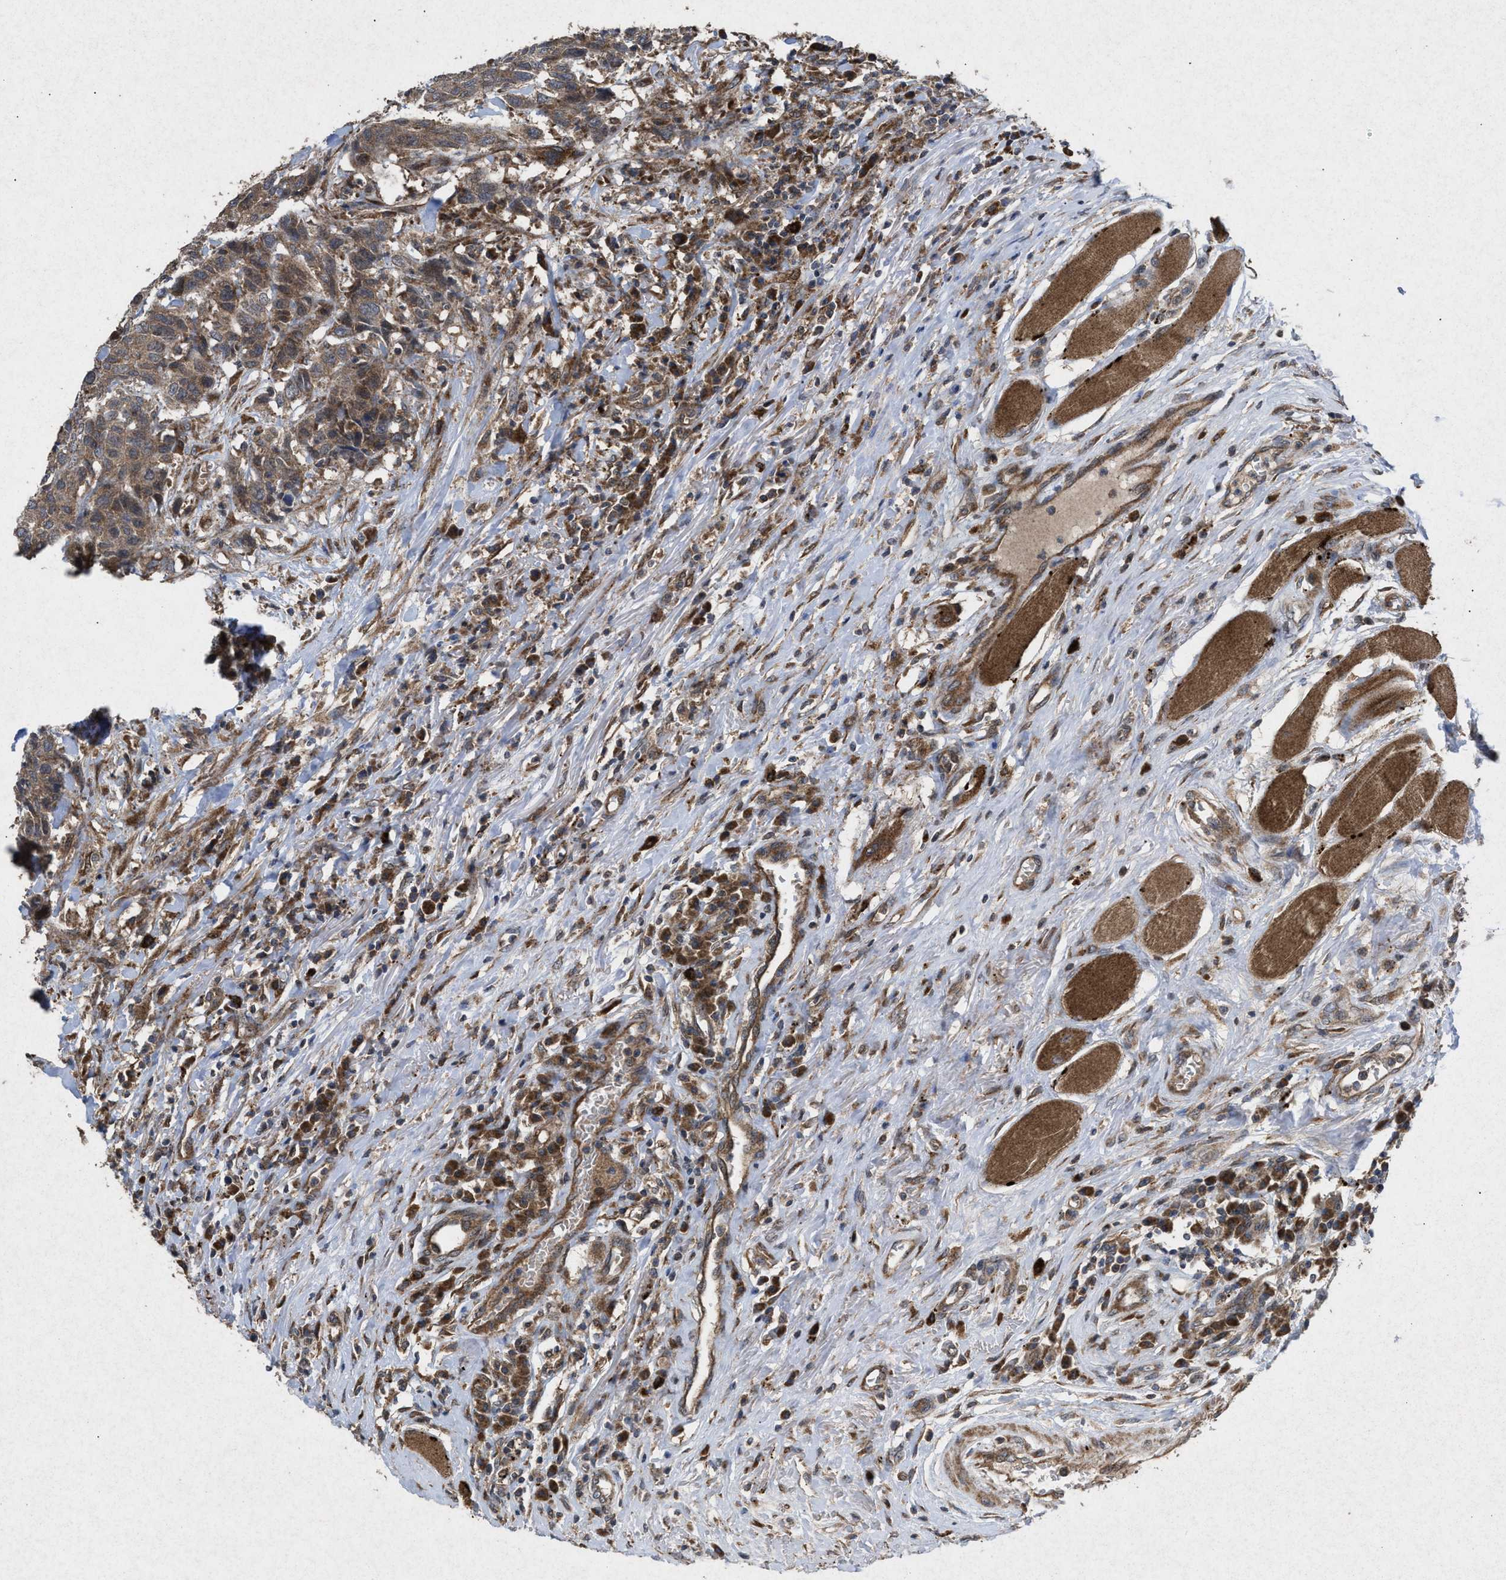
{"staining": {"intensity": "moderate", "quantity": ">75%", "location": "cytoplasmic/membranous"}, "tissue": "head and neck cancer", "cell_type": "Tumor cells", "image_type": "cancer", "snomed": [{"axis": "morphology", "description": "Squamous cell carcinoma, NOS"}, {"axis": "topography", "description": "Head-Neck"}], "caption": "Squamous cell carcinoma (head and neck) stained for a protein exhibits moderate cytoplasmic/membranous positivity in tumor cells. The protein is stained brown, and the nuclei are stained in blue (DAB (3,3'-diaminobenzidine) IHC with brightfield microscopy, high magnification).", "gene": "MSI2", "patient": {"sex": "male", "age": 66}}